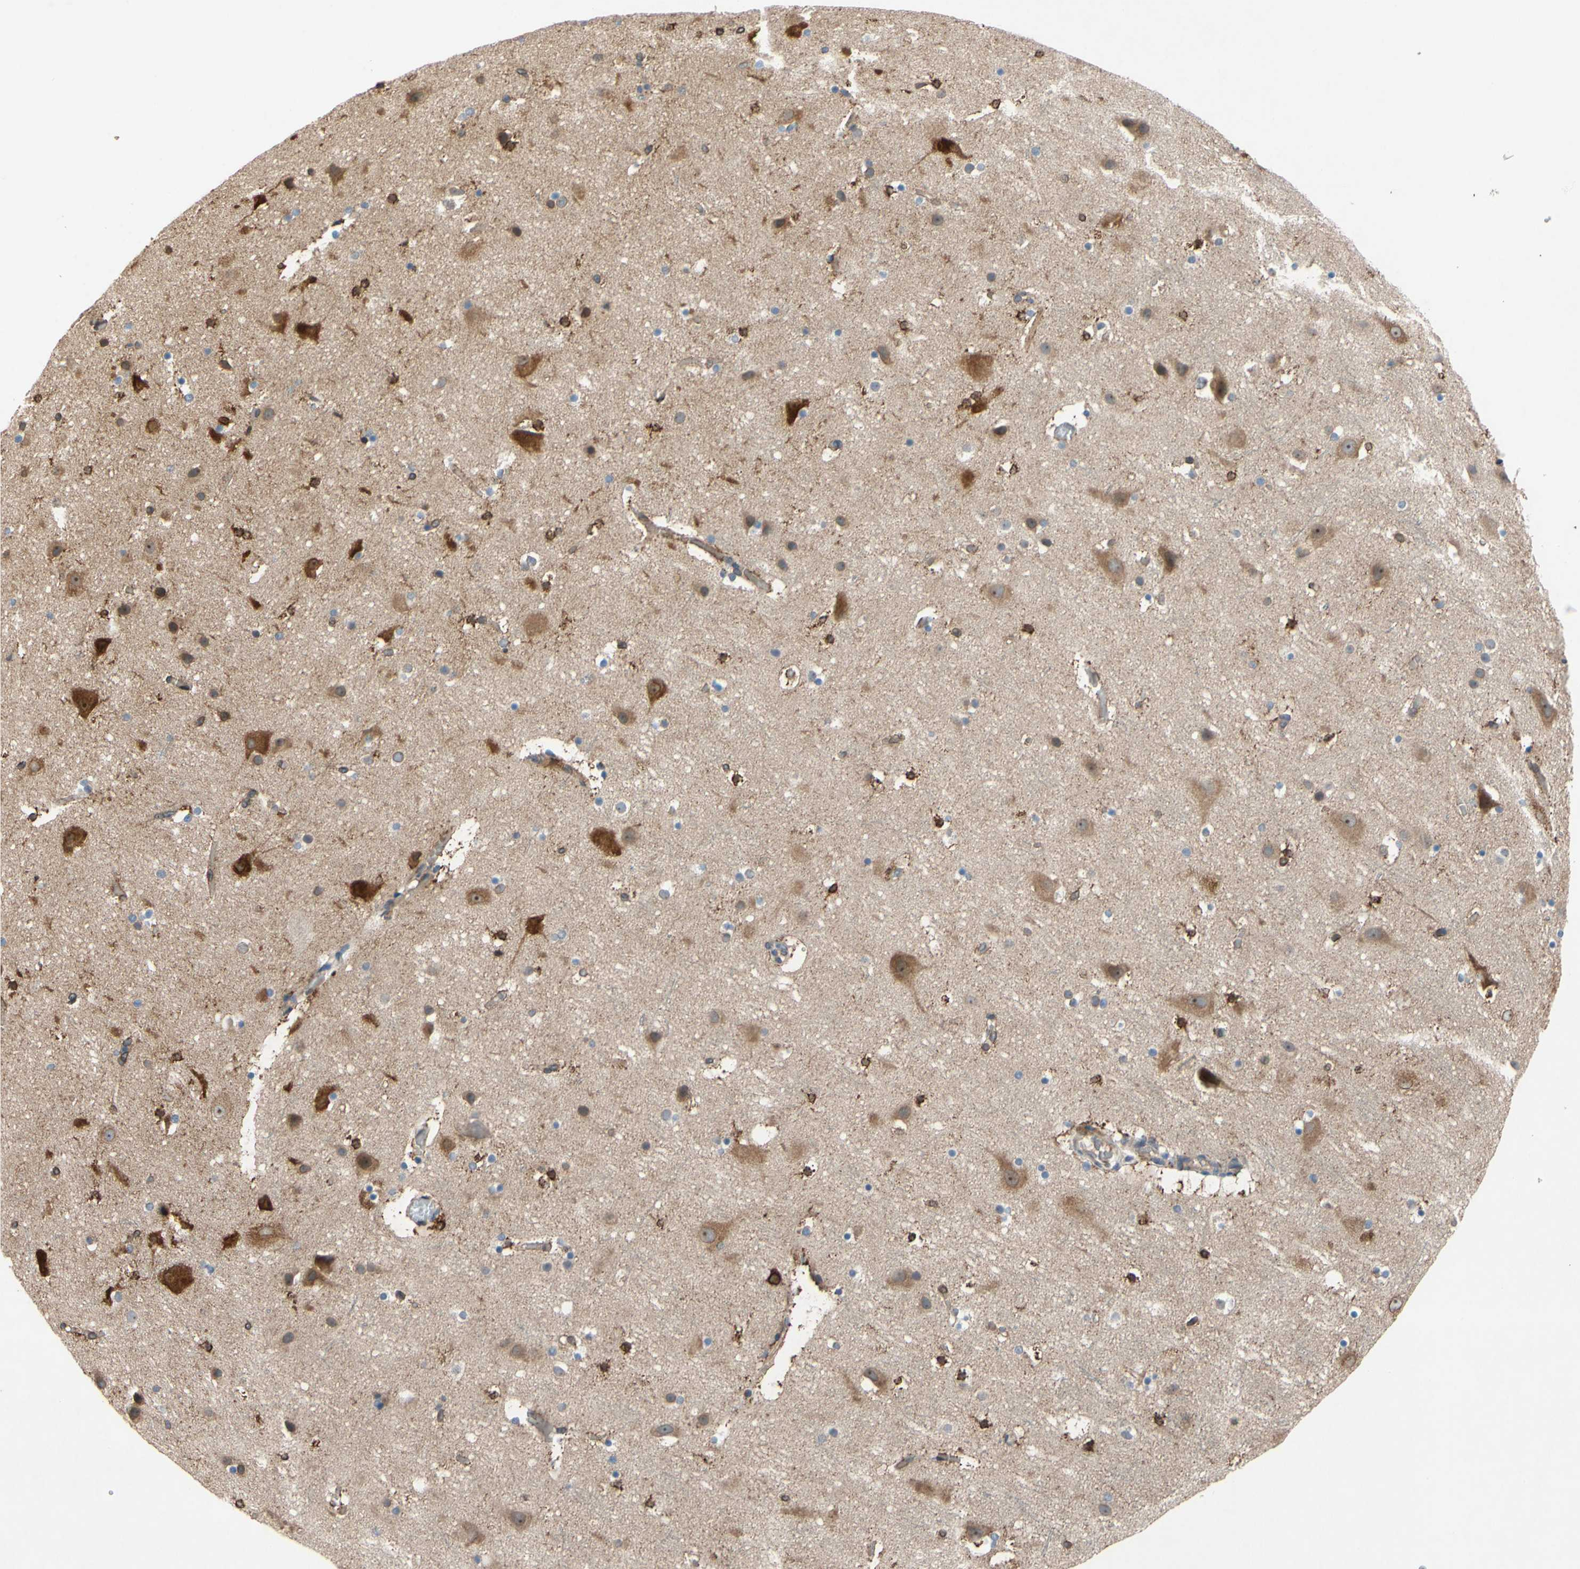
{"staining": {"intensity": "moderate", "quantity": ">75%", "location": "cytoplasmic/membranous"}, "tissue": "cerebral cortex", "cell_type": "Endothelial cells", "image_type": "normal", "snomed": [{"axis": "morphology", "description": "Normal tissue, NOS"}, {"axis": "topography", "description": "Cerebral cortex"}], "caption": "Immunohistochemistry of benign cerebral cortex exhibits medium levels of moderate cytoplasmic/membranous staining in approximately >75% of endothelial cells.", "gene": "PRXL2A", "patient": {"sex": "male", "age": 45}}